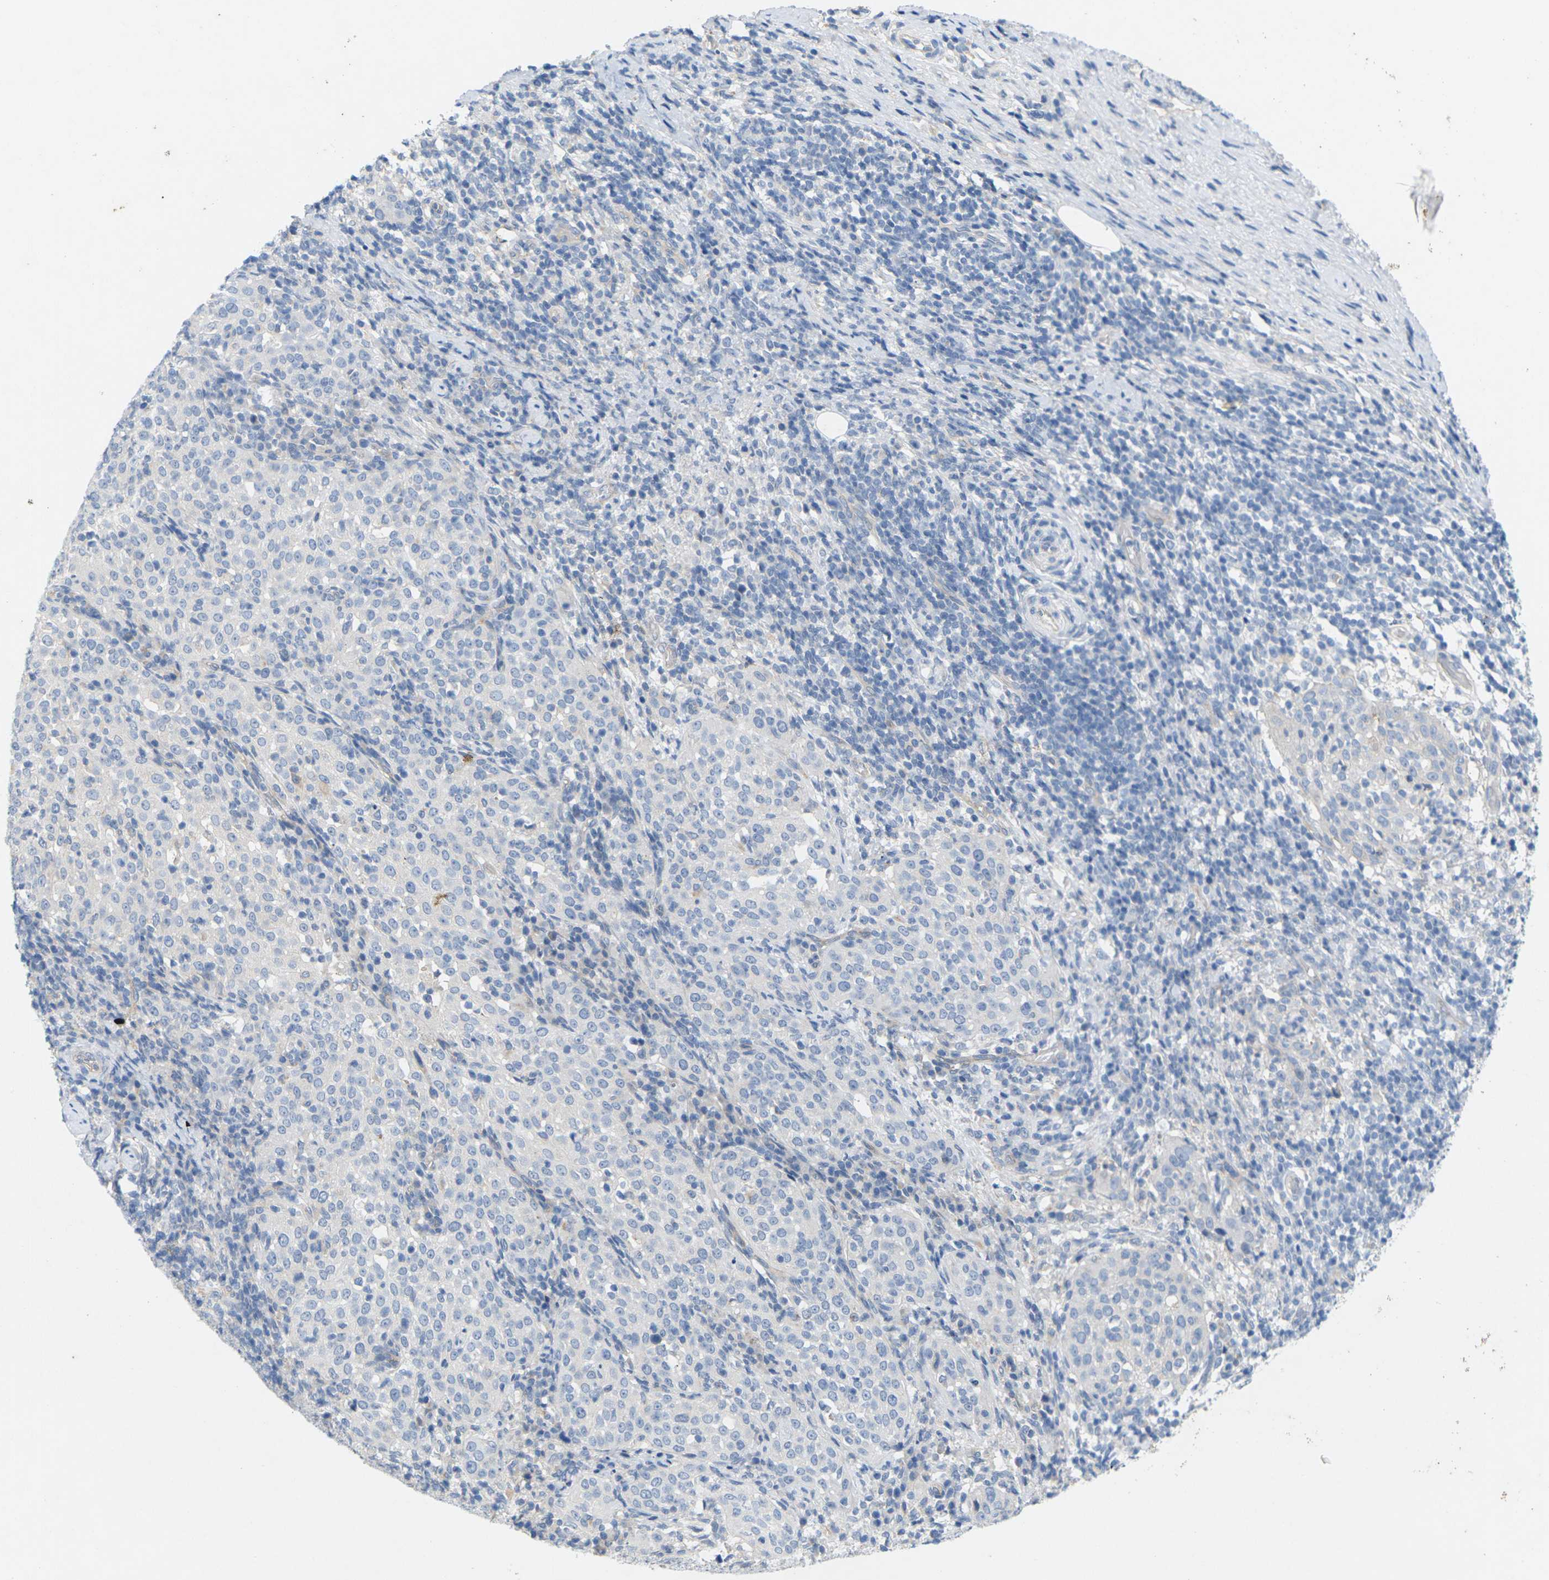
{"staining": {"intensity": "weak", "quantity": "<25%", "location": "cytoplasmic/membranous"}, "tissue": "cervical cancer", "cell_type": "Tumor cells", "image_type": "cancer", "snomed": [{"axis": "morphology", "description": "Squamous cell carcinoma, NOS"}, {"axis": "topography", "description": "Cervix"}], "caption": "This is an immunohistochemistry (IHC) histopathology image of cervical cancer (squamous cell carcinoma). There is no staining in tumor cells.", "gene": "ITGA5", "patient": {"sex": "female", "age": 51}}